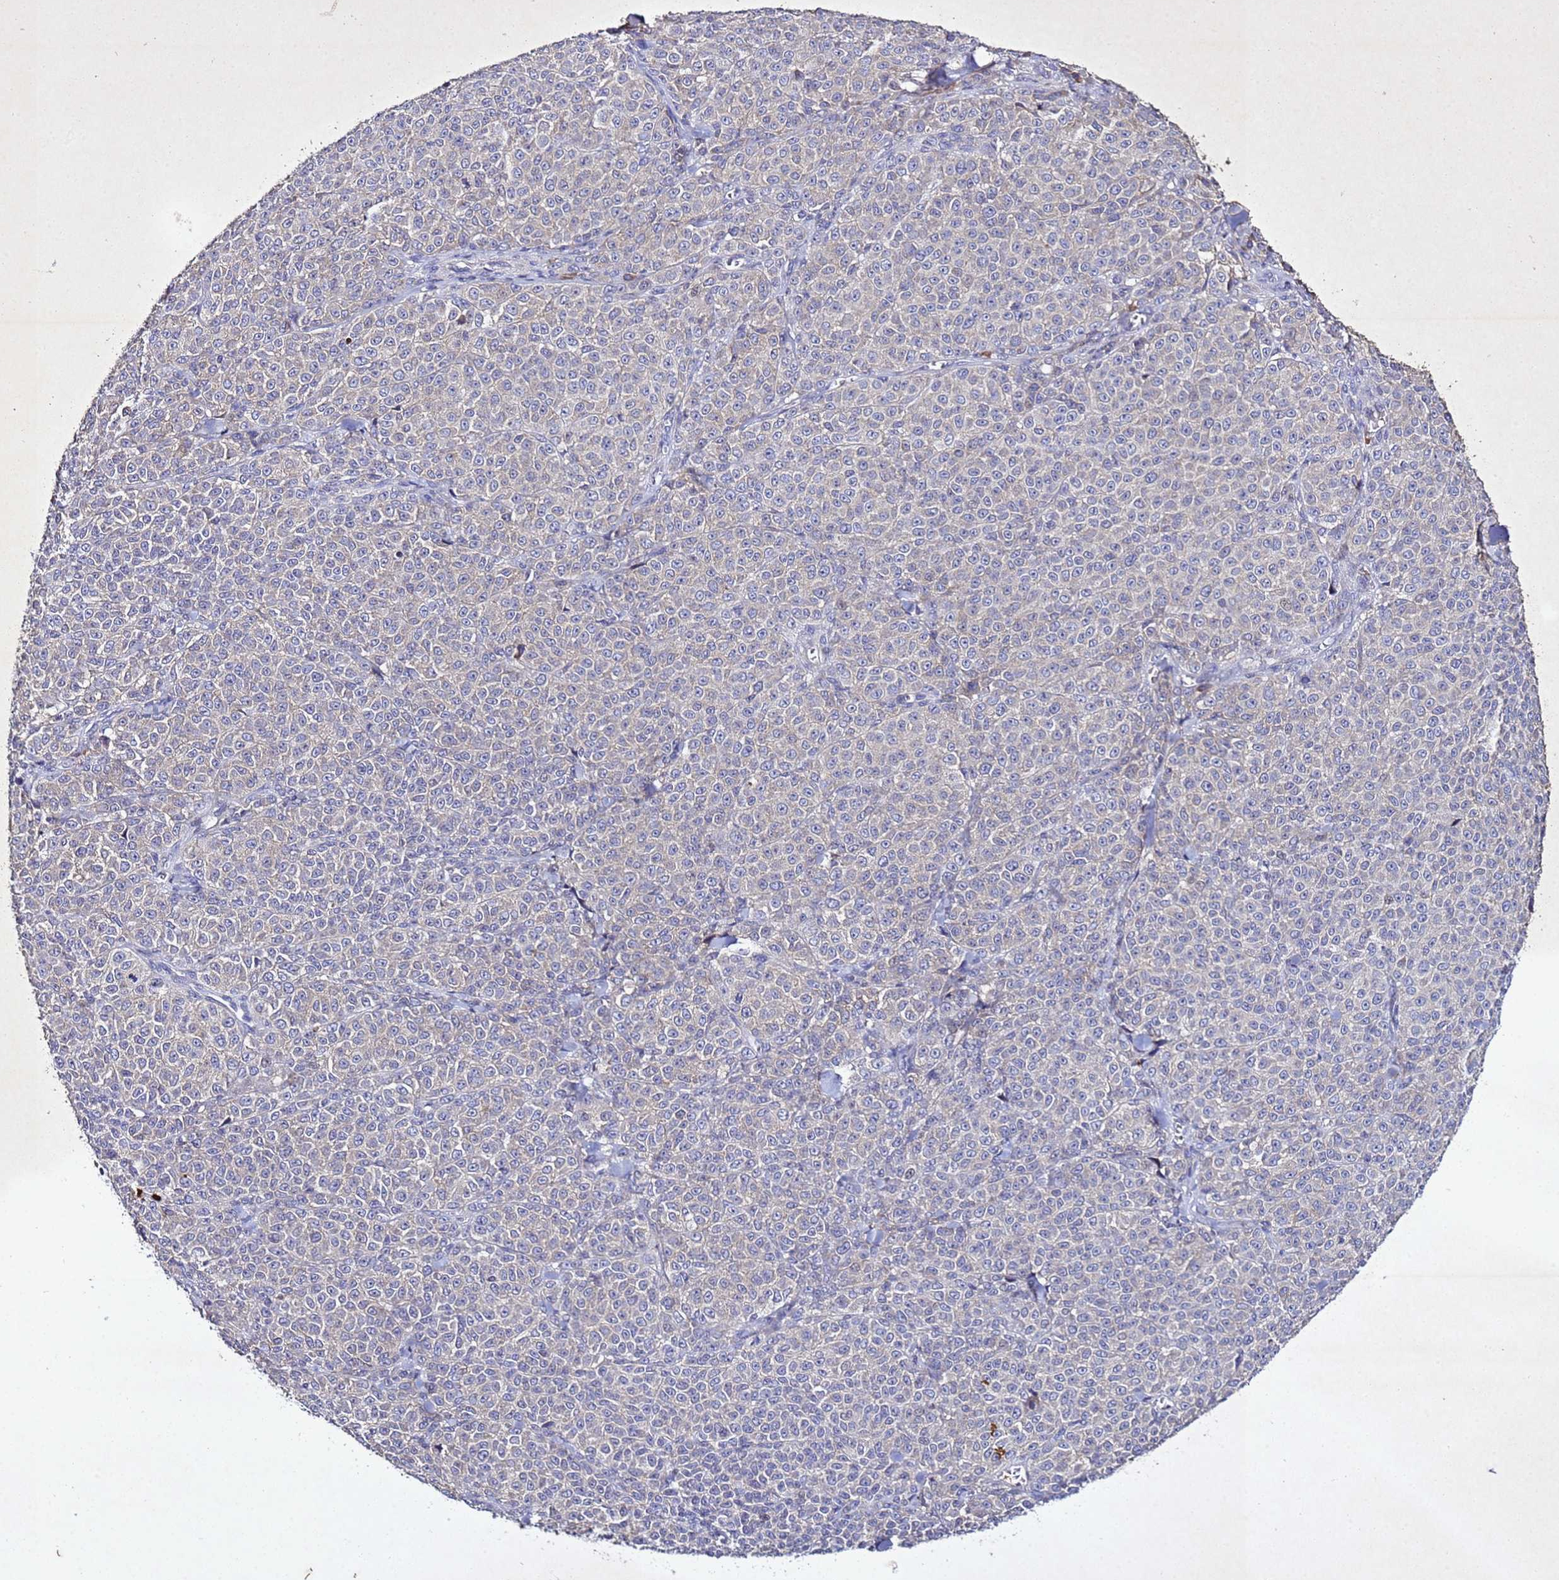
{"staining": {"intensity": "negative", "quantity": "none", "location": "none"}, "tissue": "melanoma", "cell_type": "Tumor cells", "image_type": "cancer", "snomed": [{"axis": "morphology", "description": "Normal tissue, NOS"}, {"axis": "morphology", "description": "Malignant melanoma, NOS"}, {"axis": "topography", "description": "Skin"}], "caption": "DAB immunohistochemical staining of human melanoma shows no significant positivity in tumor cells.", "gene": "SV2B", "patient": {"sex": "female", "age": 34}}